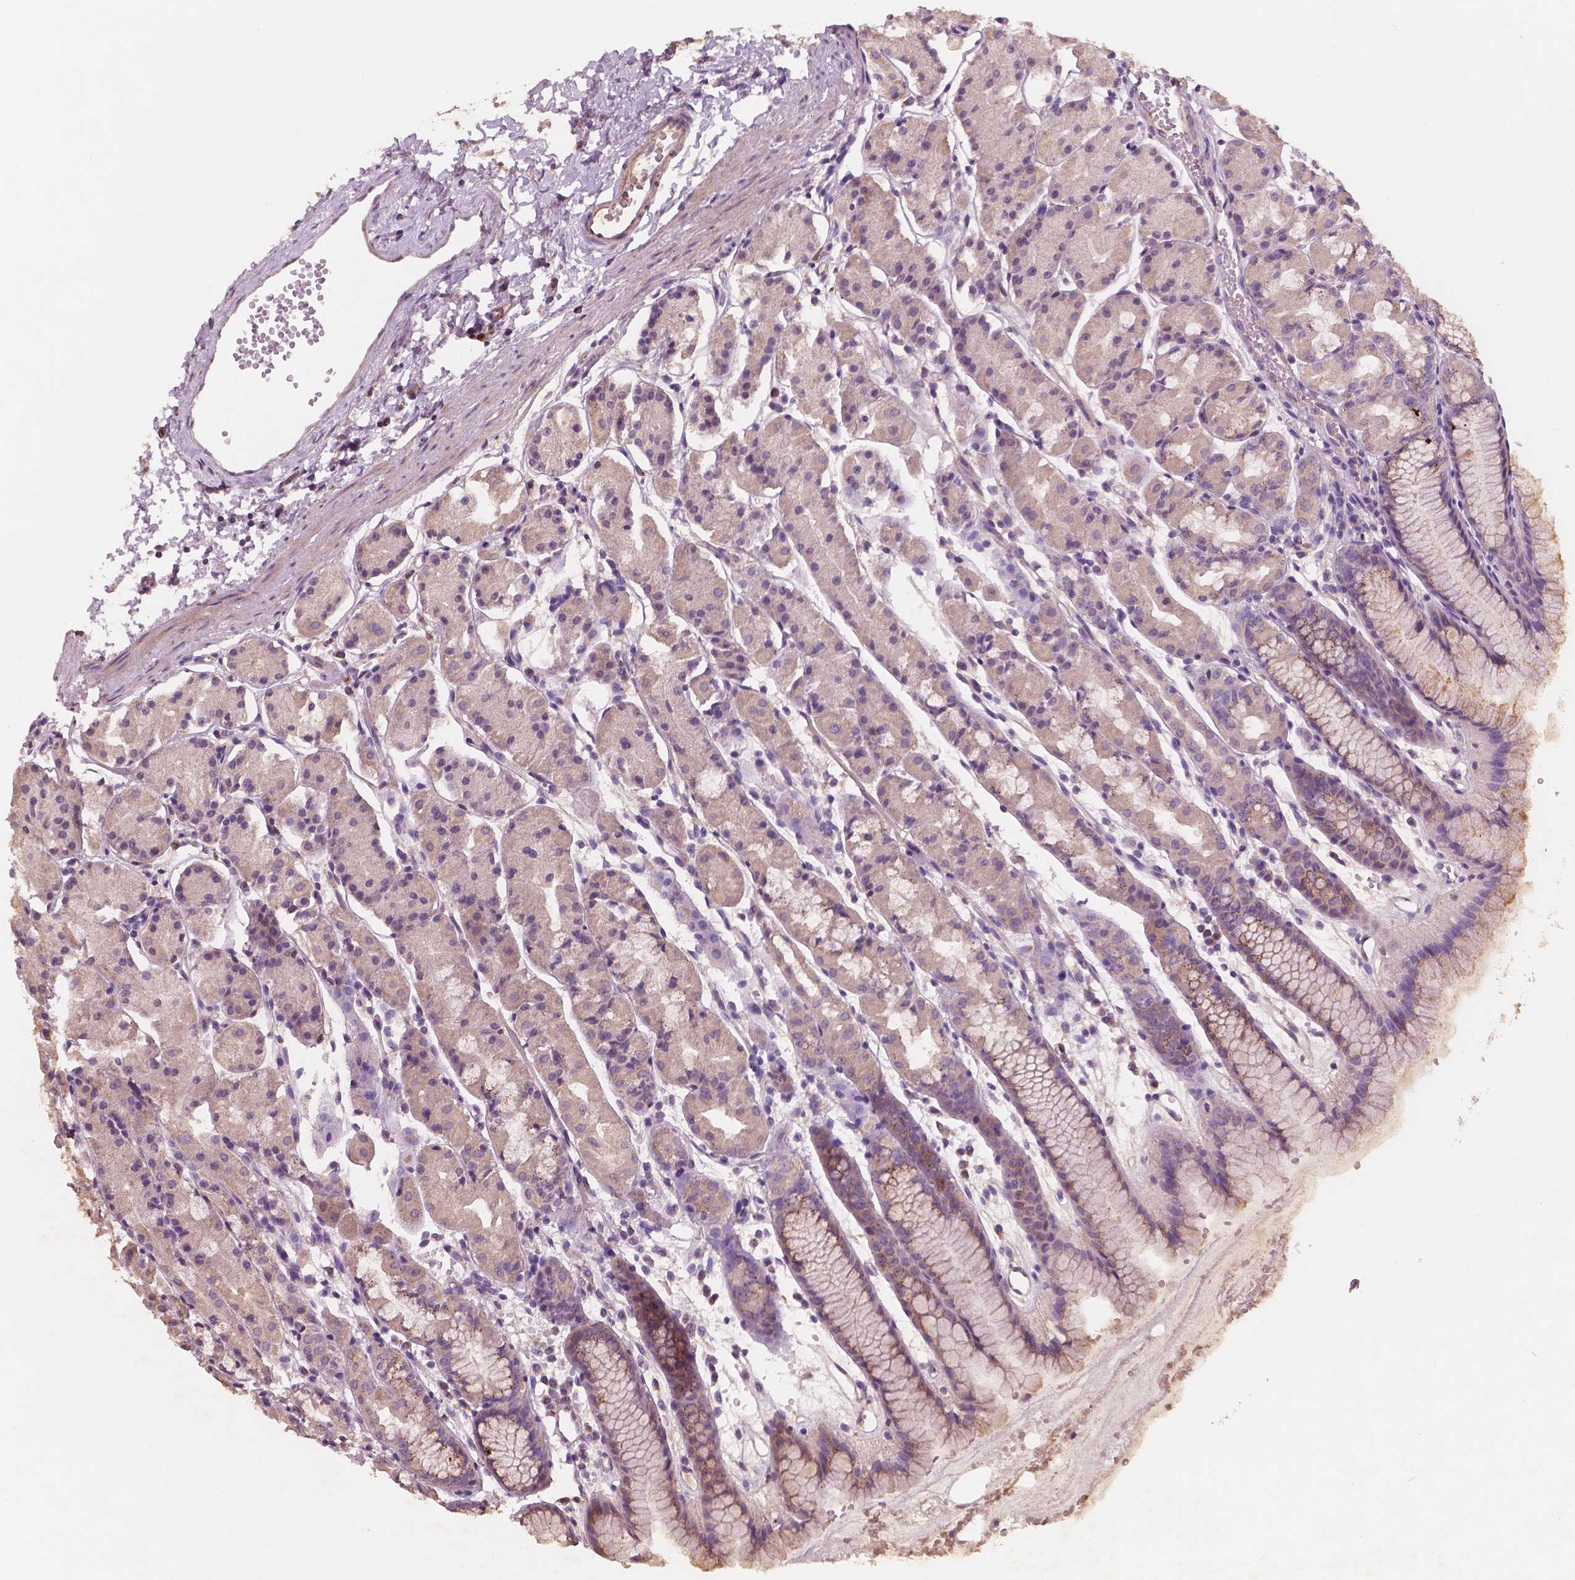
{"staining": {"intensity": "moderate", "quantity": "25%-75%", "location": "cytoplasmic/membranous"}, "tissue": "stomach", "cell_type": "Glandular cells", "image_type": "normal", "snomed": [{"axis": "morphology", "description": "Normal tissue, NOS"}, {"axis": "topography", "description": "Stomach, upper"}], "caption": "Protein analysis of normal stomach demonstrates moderate cytoplasmic/membranous expression in approximately 25%-75% of glandular cells.", "gene": "CHPT1", "patient": {"sex": "male", "age": 47}}